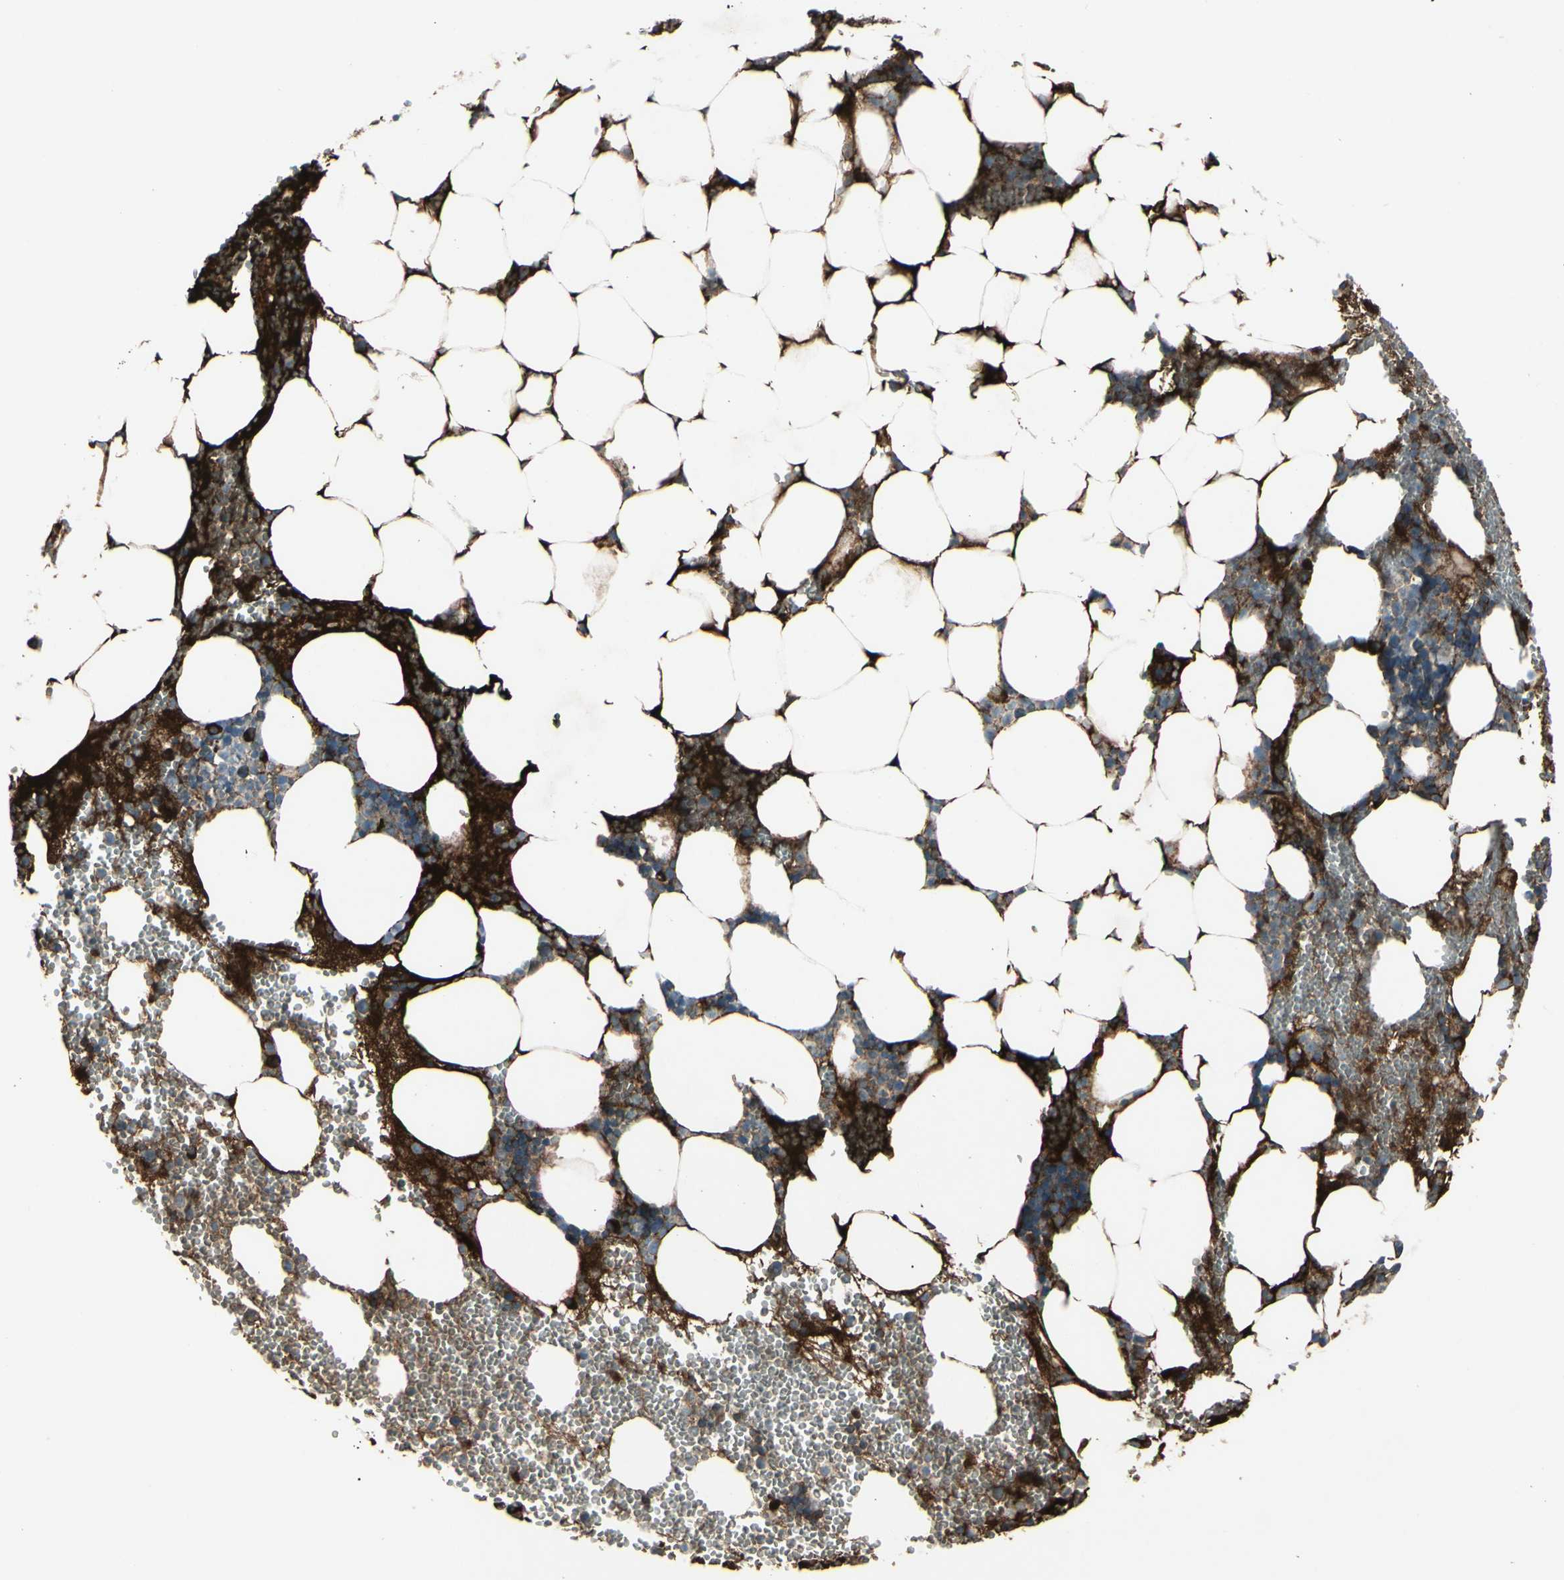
{"staining": {"intensity": "strong", "quantity": "25%-75%", "location": "cytoplasmic/membranous"}, "tissue": "bone marrow", "cell_type": "Hematopoietic cells", "image_type": "normal", "snomed": [{"axis": "morphology", "description": "Normal tissue, NOS"}, {"axis": "morphology", "description": "Inflammation, NOS"}, {"axis": "topography", "description": "Bone marrow"}], "caption": "DAB (3,3'-diaminobenzidine) immunohistochemical staining of unremarkable bone marrow shows strong cytoplasmic/membranous protein expression in approximately 25%-75% of hematopoietic cells. Nuclei are stained in blue.", "gene": "IGHG1", "patient": {"sex": "female", "age": 76}}